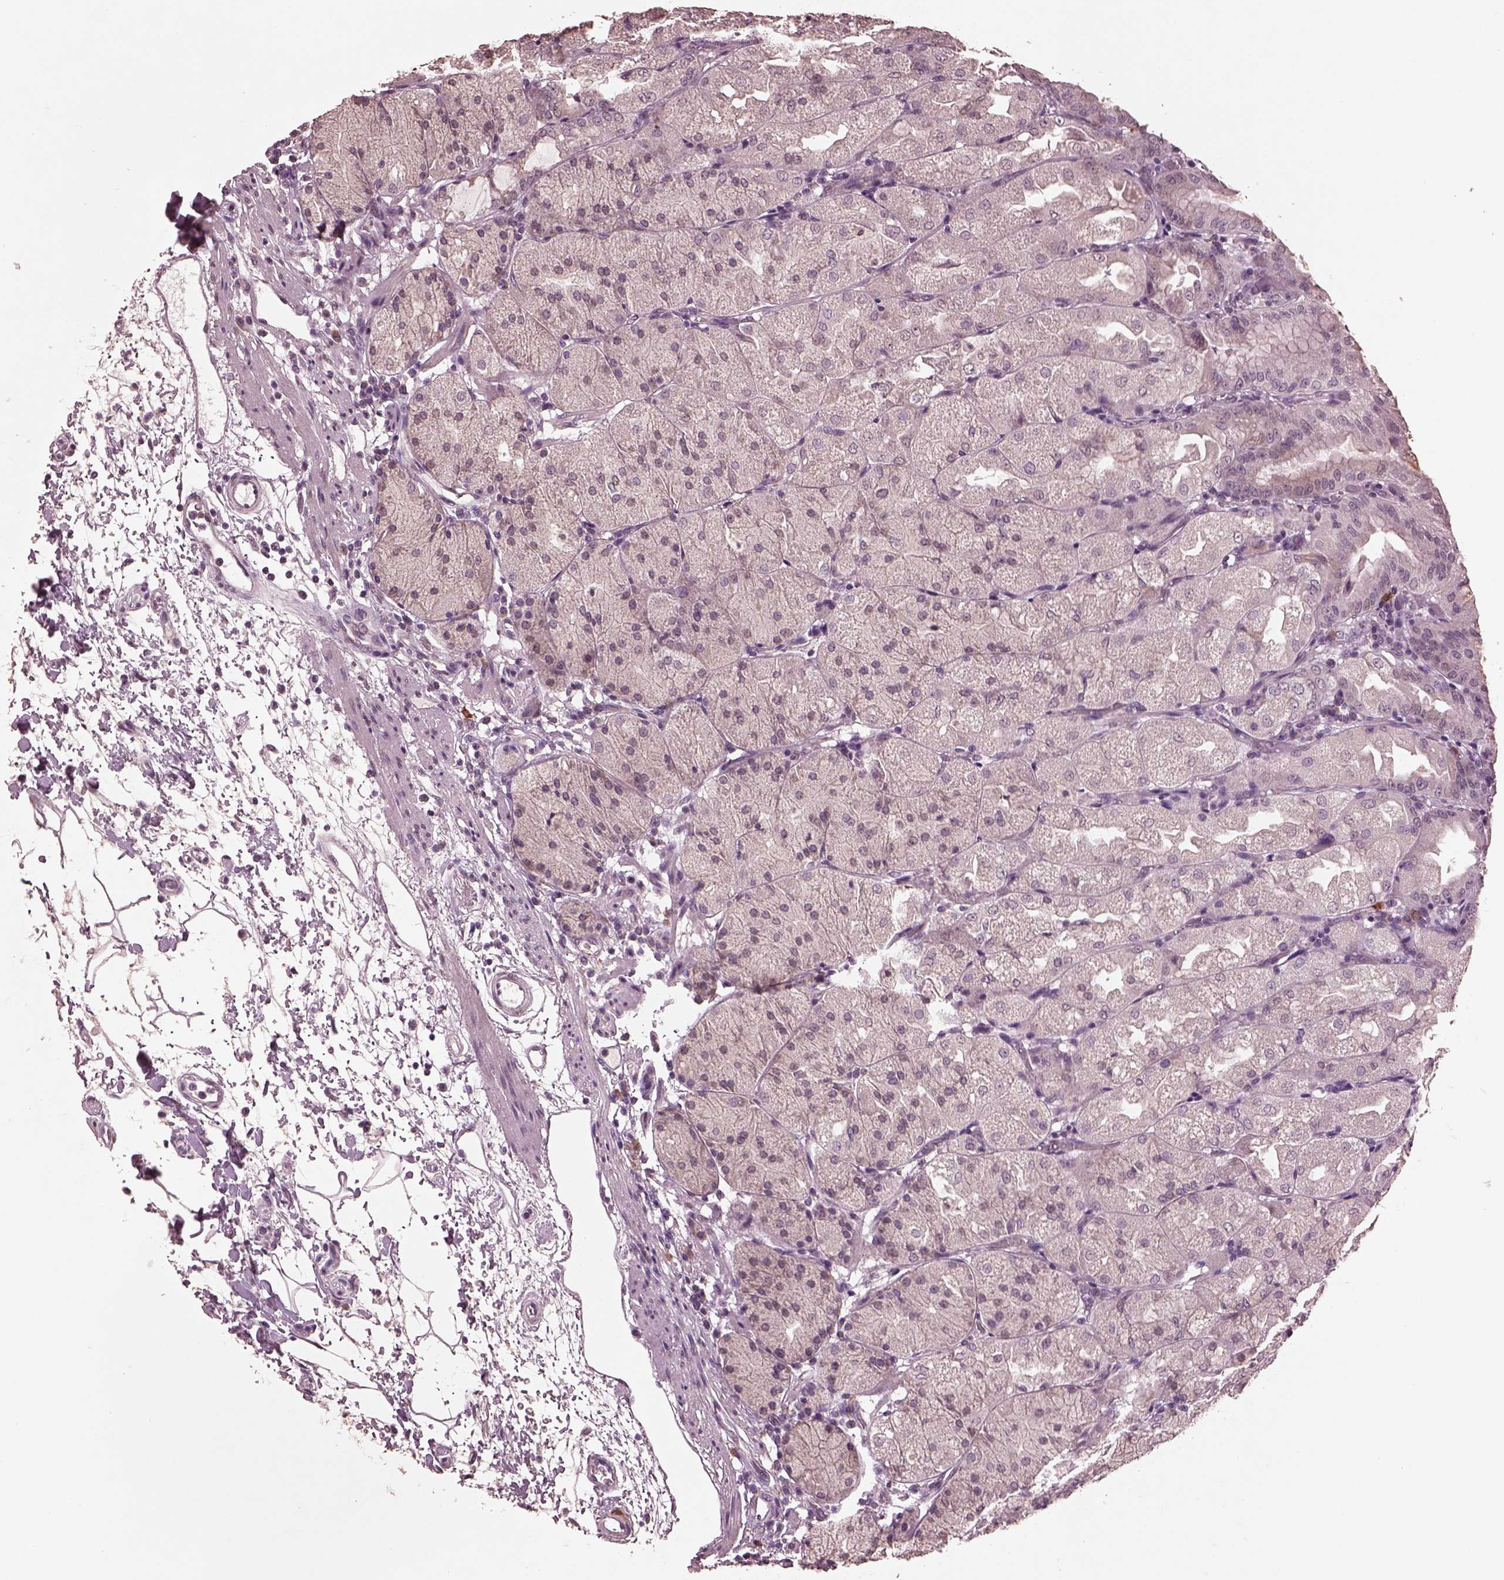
{"staining": {"intensity": "negative", "quantity": "none", "location": "none"}, "tissue": "stomach", "cell_type": "Glandular cells", "image_type": "normal", "snomed": [{"axis": "morphology", "description": "Normal tissue, NOS"}, {"axis": "topography", "description": "Stomach, upper"}, {"axis": "topography", "description": "Stomach"}, {"axis": "topography", "description": "Stomach, lower"}], "caption": "Photomicrograph shows no significant protein staining in glandular cells of unremarkable stomach.", "gene": "IL18RAP", "patient": {"sex": "male", "age": 62}}